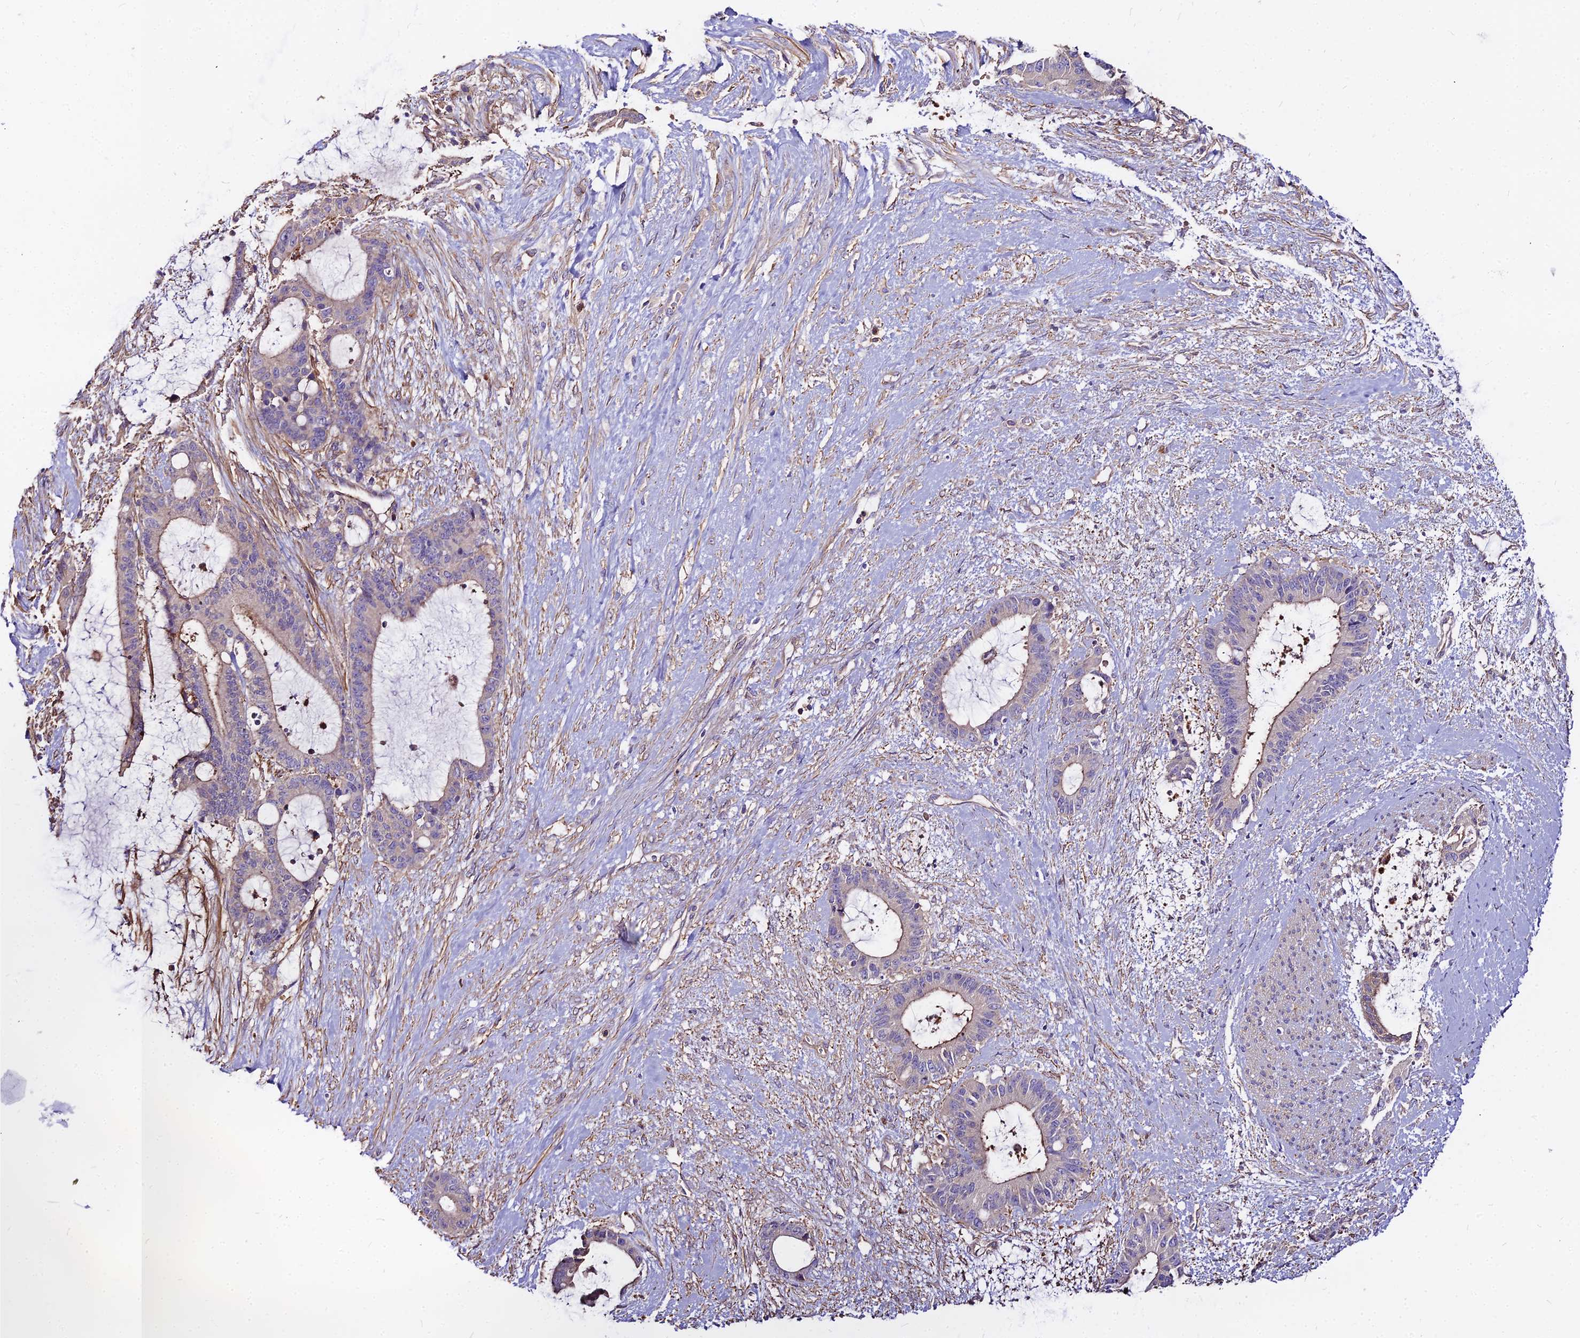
{"staining": {"intensity": "weak", "quantity": "25%-75%", "location": "cytoplasmic/membranous"}, "tissue": "liver cancer", "cell_type": "Tumor cells", "image_type": "cancer", "snomed": [{"axis": "morphology", "description": "Normal tissue, NOS"}, {"axis": "morphology", "description": "Cholangiocarcinoma"}, {"axis": "topography", "description": "Liver"}, {"axis": "topography", "description": "Peripheral nerve tissue"}], "caption": "Immunohistochemical staining of human liver cancer displays low levels of weak cytoplasmic/membranous positivity in approximately 25%-75% of tumor cells. The staining is performed using DAB (3,3'-diaminobenzidine) brown chromogen to label protein expression. The nuclei are counter-stained blue using hematoxylin.", "gene": "GLYAT", "patient": {"sex": "female", "age": 73}}